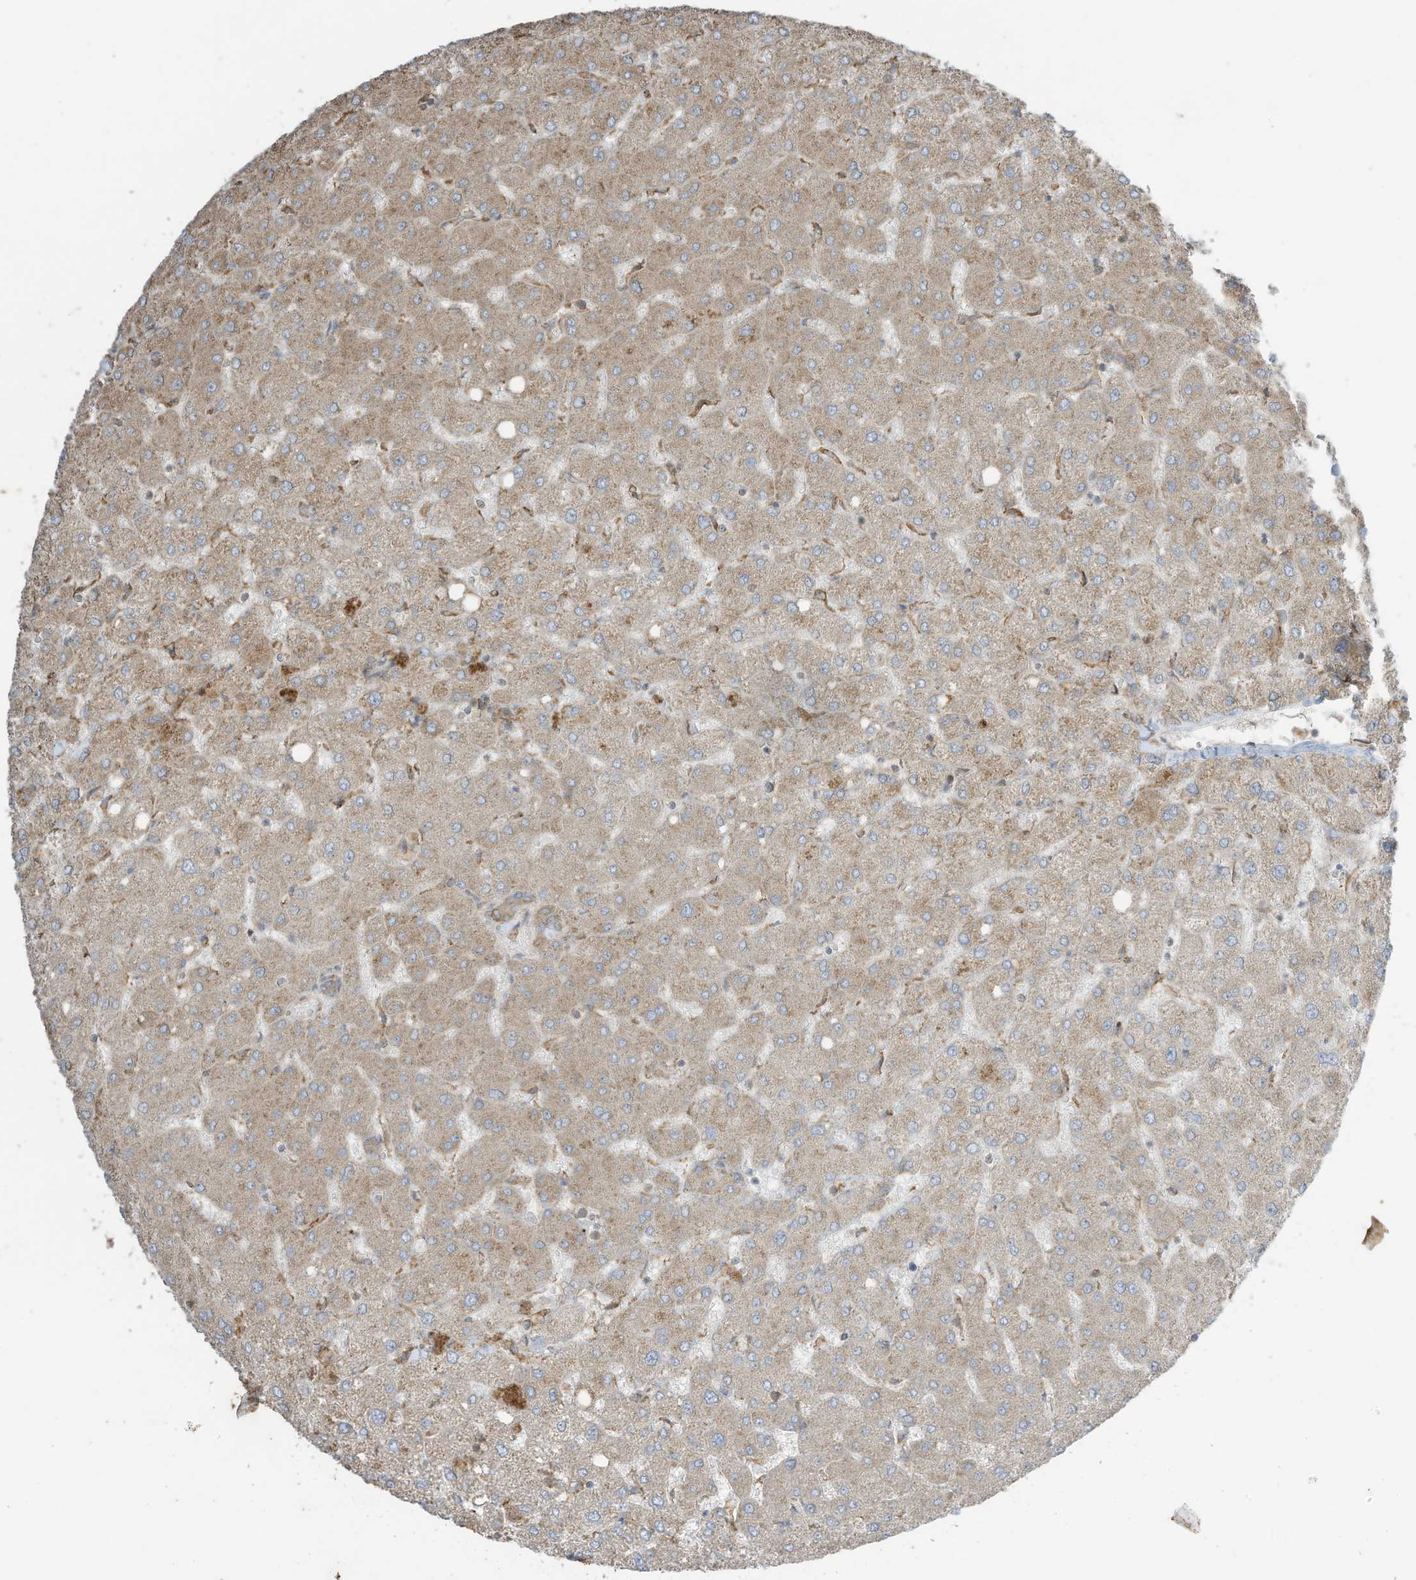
{"staining": {"intensity": "weak", "quantity": "<25%", "location": "cytoplasmic/membranous"}, "tissue": "liver", "cell_type": "Cholangiocytes", "image_type": "normal", "snomed": [{"axis": "morphology", "description": "Normal tissue, NOS"}, {"axis": "topography", "description": "Liver"}], "caption": "Immunohistochemistry (IHC) of unremarkable liver shows no expression in cholangiocytes.", "gene": "CGAS", "patient": {"sex": "female", "age": 54}}